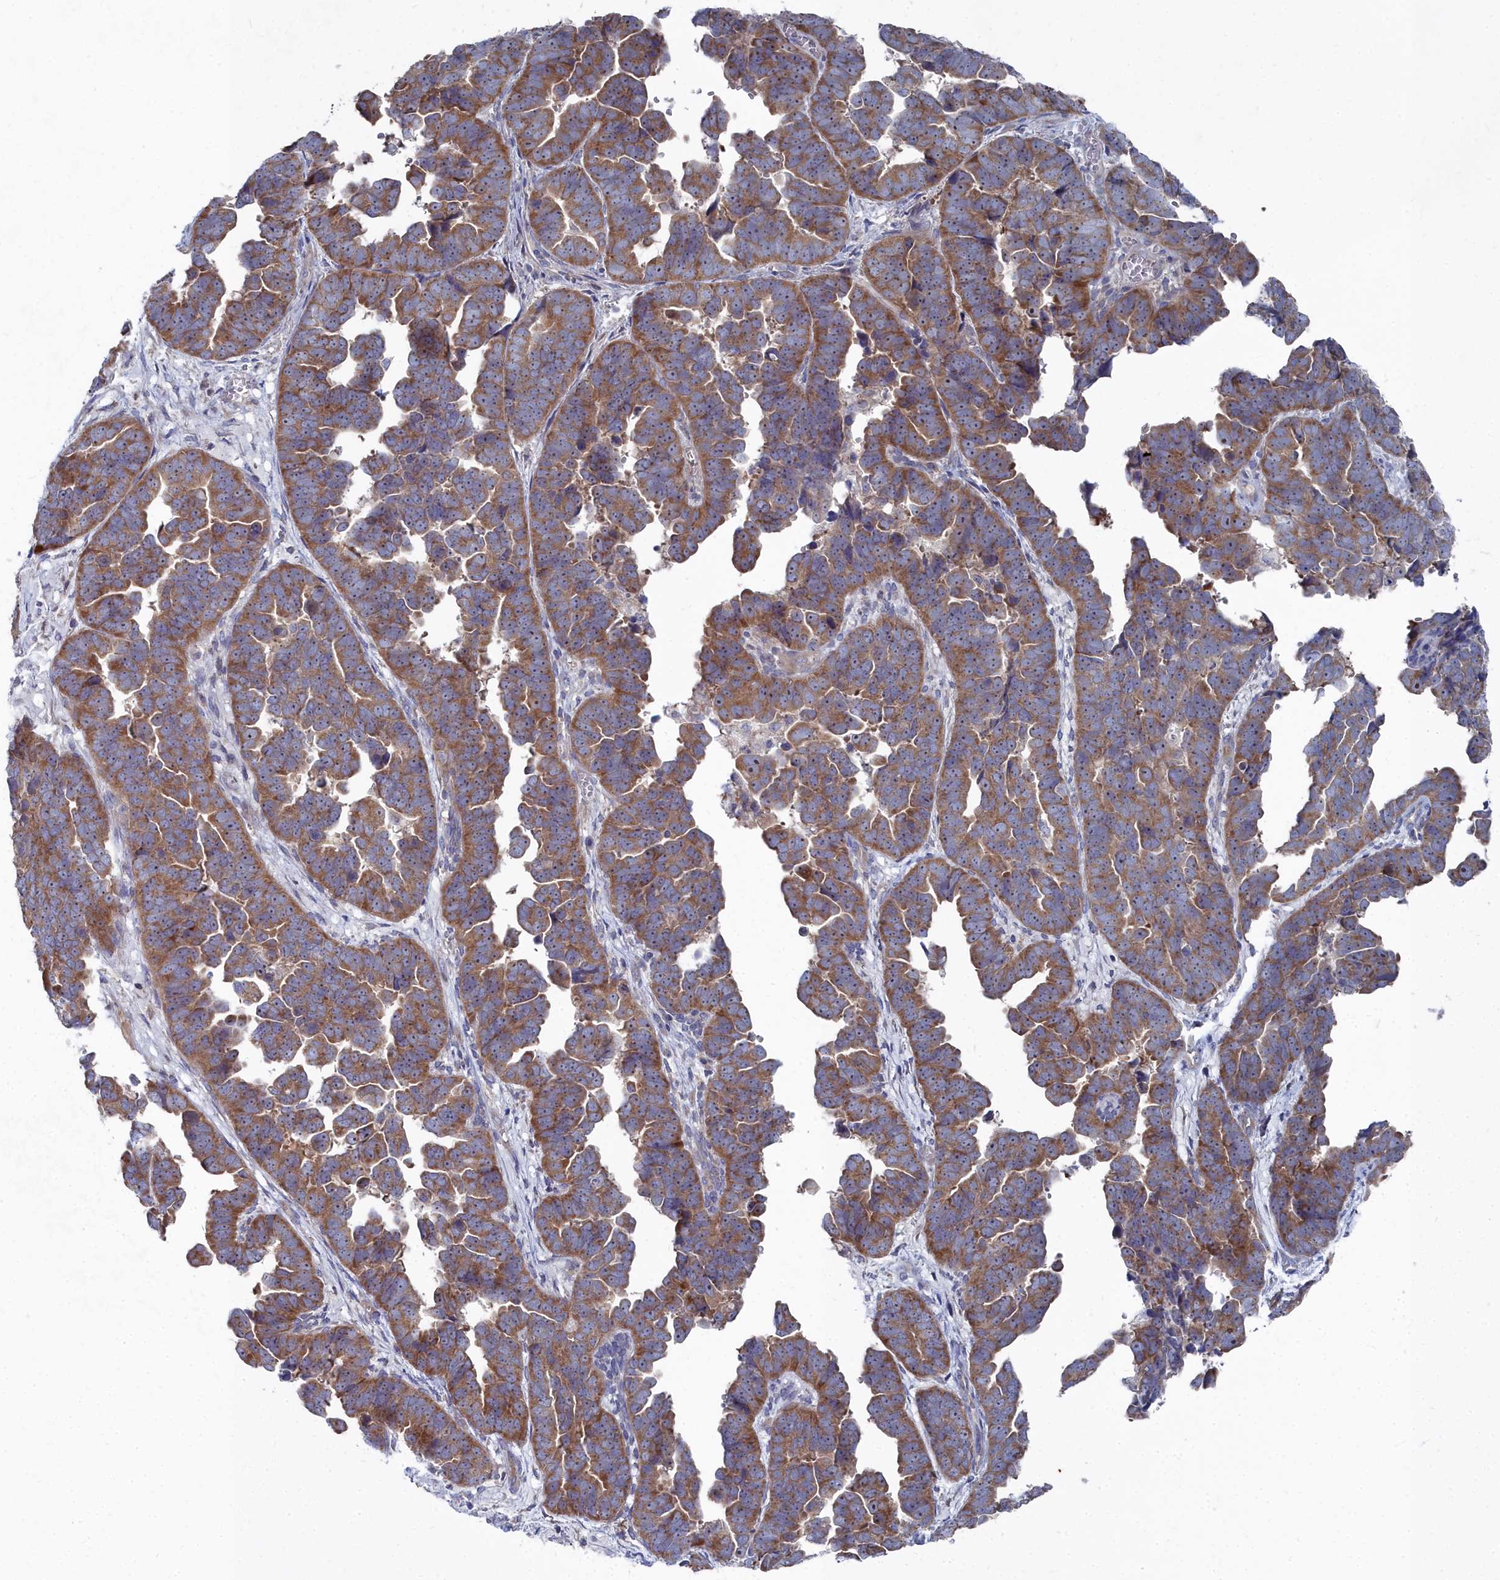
{"staining": {"intensity": "moderate", "quantity": ">75%", "location": "cytoplasmic/membranous"}, "tissue": "endometrial cancer", "cell_type": "Tumor cells", "image_type": "cancer", "snomed": [{"axis": "morphology", "description": "Adenocarcinoma, NOS"}, {"axis": "topography", "description": "Endometrium"}], "caption": "High-magnification brightfield microscopy of endometrial cancer (adenocarcinoma) stained with DAB (brown) and counterstained with hematoxylin (blue). tumor cells exhibit moderate cytoplasmic/membranous expression is present in approximately>75% of cells.", "gene": "CCDC149", "patient": {"sex": "female", "age": 75}}